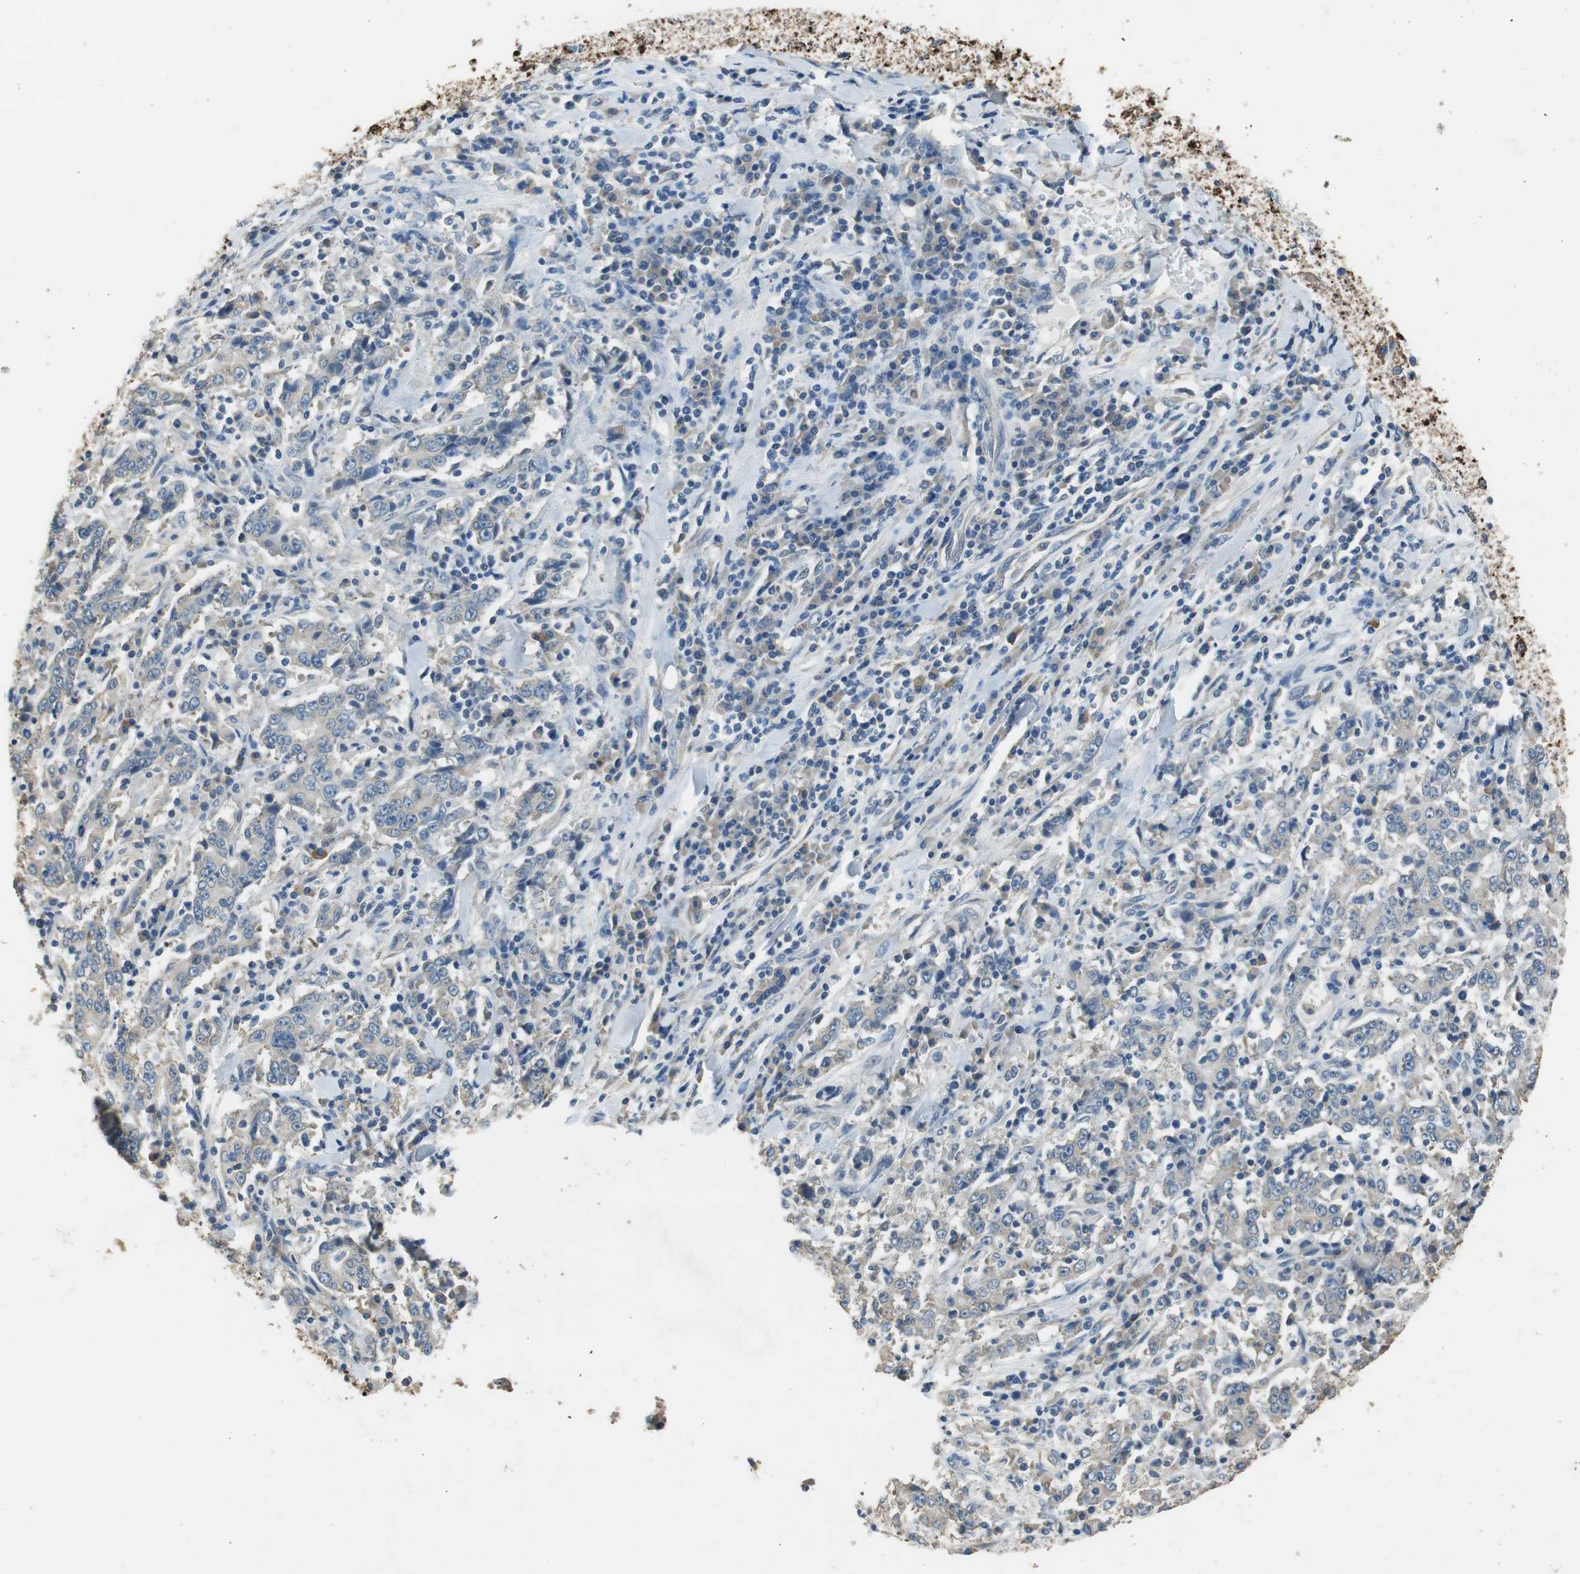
{"staining": {"intensity": "weak", "quantity": "<25%", "location": "cytoplasmic/membranous"}, "tissue": "stomach cancer", "cell_type": "Tumor cells", "image_type": "cancer", "snomed": [{"axis": "morphology", "description": "Normal tissue, NOS"}, {"axis": "morphology", "description": "Adenocarcinoma, NOS"}, {"axis": "topography", "description": "Stomach, upper"}, {"axis": "topography", "description": "Stomach"}], "caption": "High magnification brightfield microscopy of stomach cancer stained with DAB (3,3'-diaminobenzidine) (brown) and counterstained with hematoxylin (blue): tumor cells show no significant staining.", "gene": "ALDH4A1", "patient": {"sex": "male", "age": 59}}